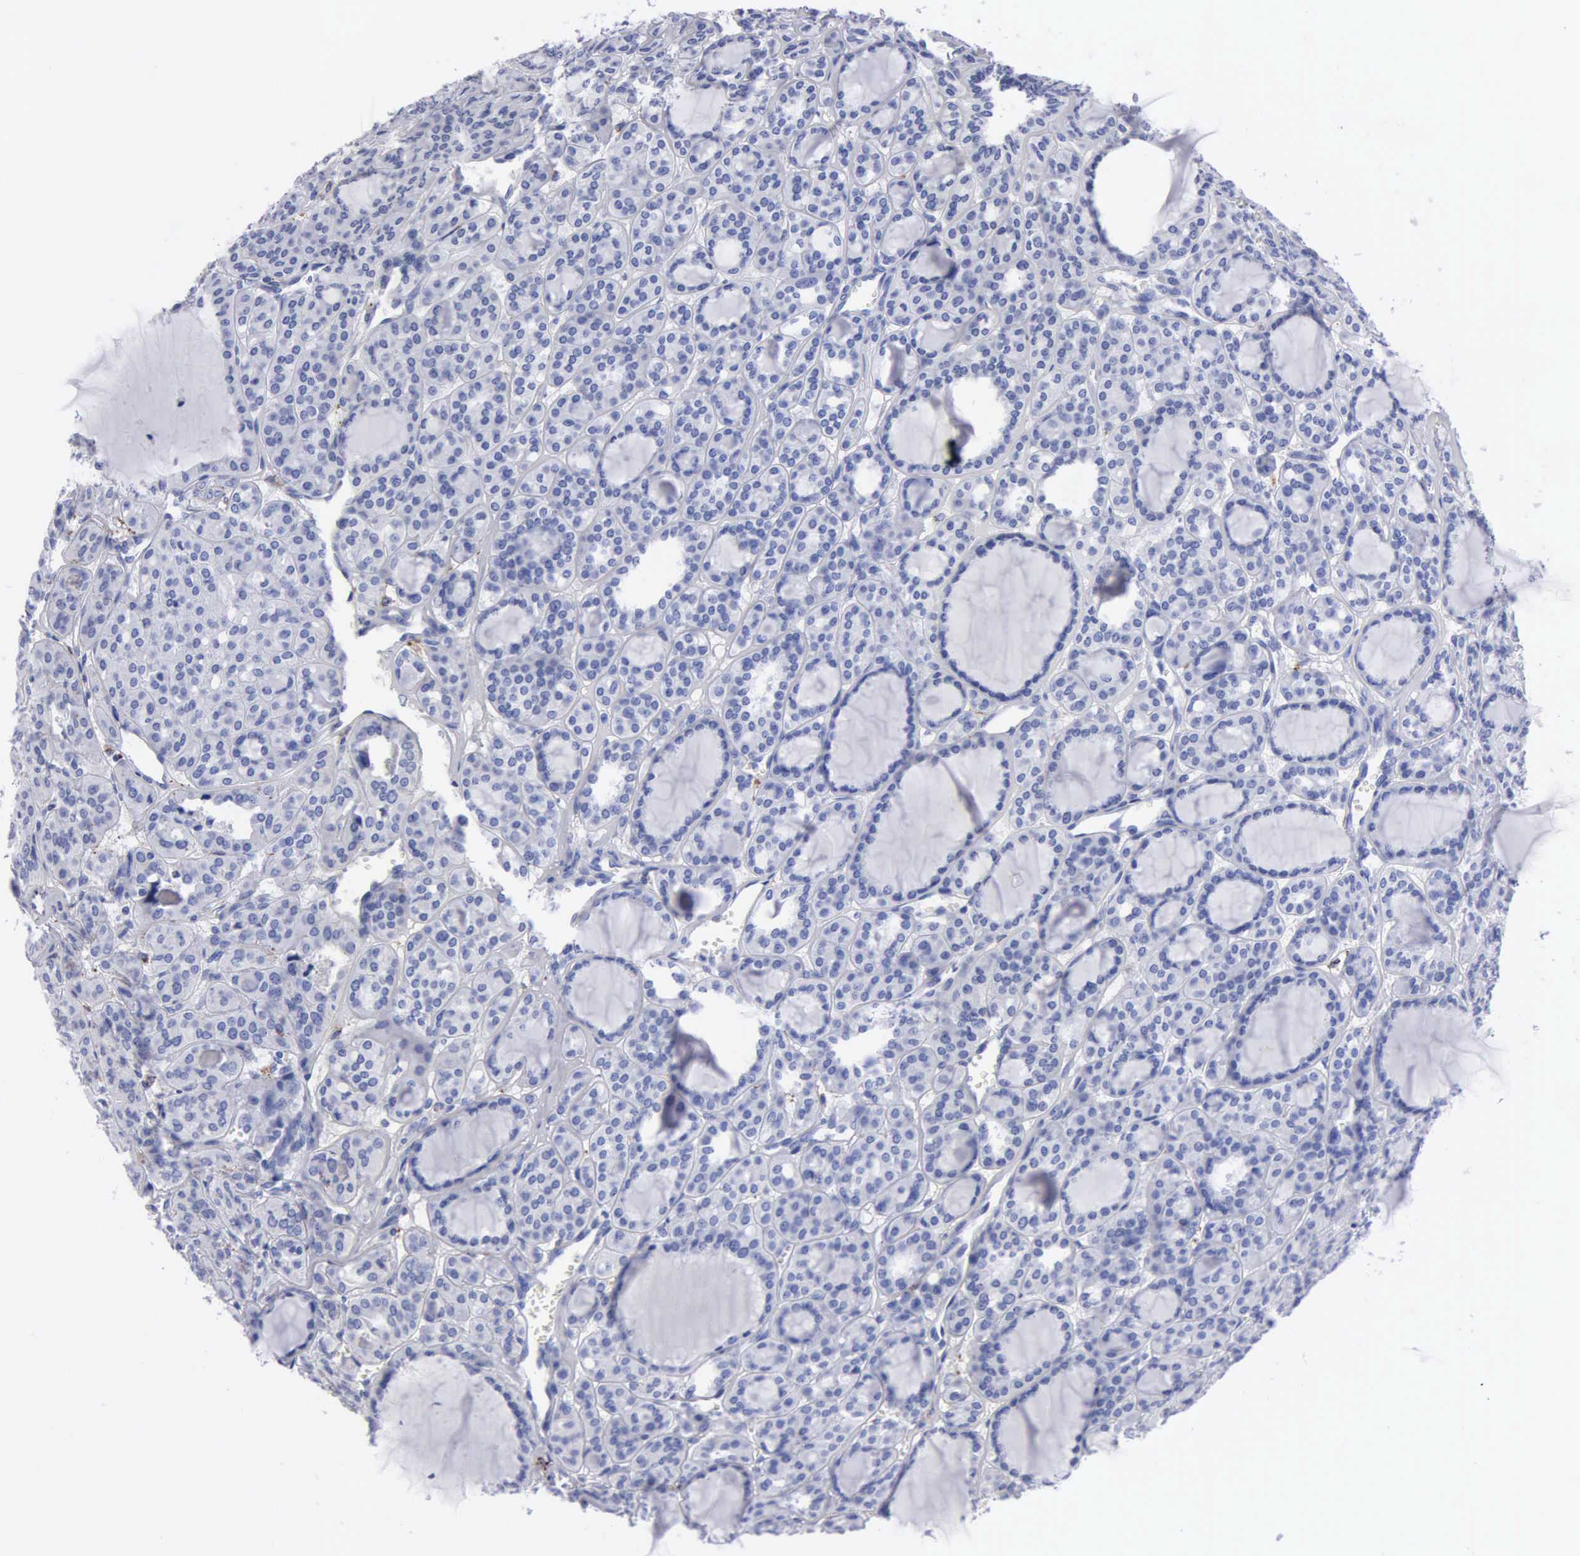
{"staining": {"intensity": "negative", "quantity": "none", "location": "none"}, "tissue": "thyroid cancer", "cell_type": "Tumor cells", "image_type": "cancer", "snomed": [{"axis": "morphology", "description": "Follicular adenoma carcinoma, NOS"}, {"axis": "topography", "description": "Thyroid gland"}], "caption": "High power microscopy histopathology image of an immunohistochemistry image of thyroid cancer (follicular adenoma carcinoma), revealing no significant expression in tumor cells.", "gene": "CTSL", "patient": {"sex": "female", "age": 71}}